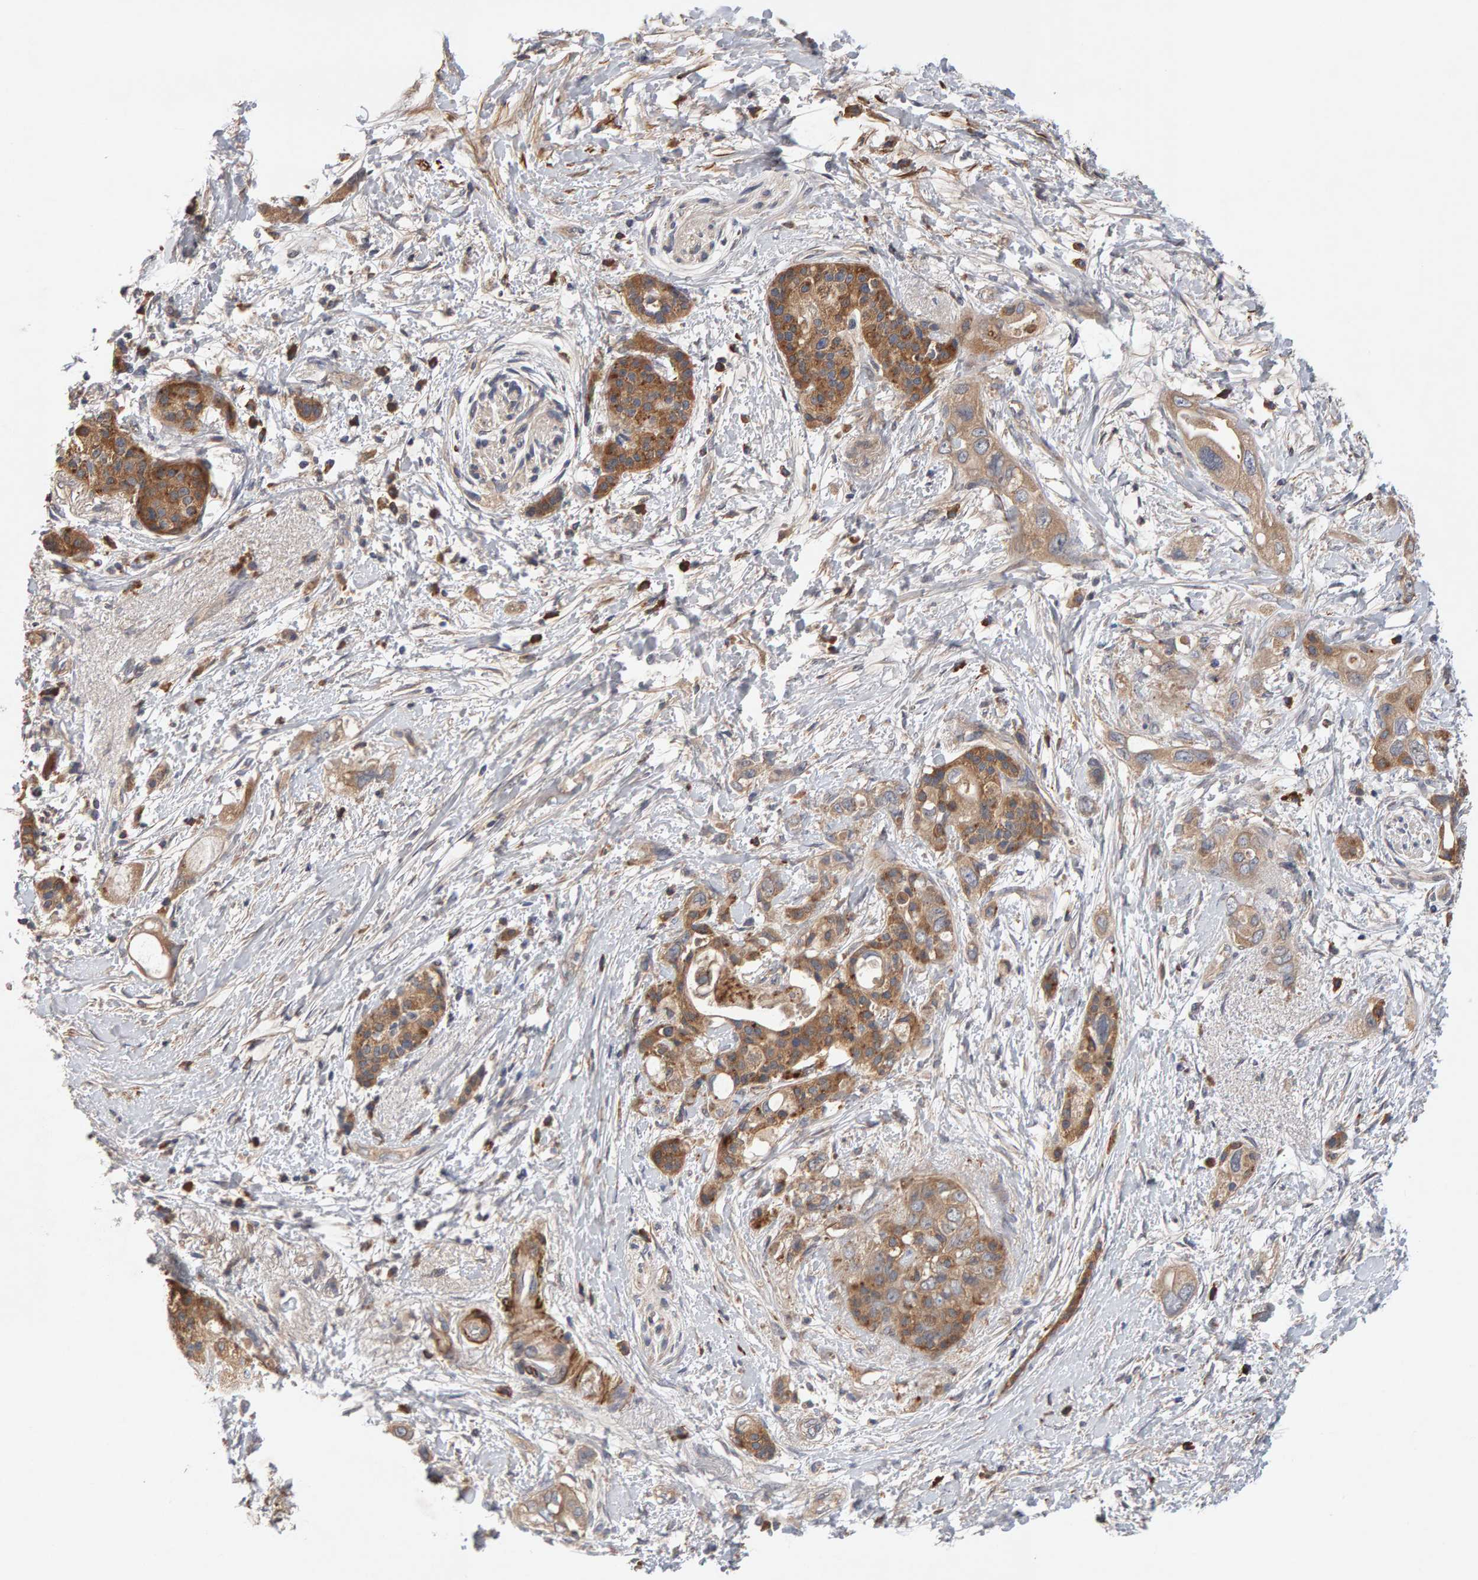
{"staining": {"intensity": "moderate", "quantity": ">75%", "location": "cytoplasmic/membranous"}, "tissue": "pancreatic cancer", "cell_type": "Tumor cells", "image_type": "cancer", "snomed": [{"axis": "morphology", "description": "Adenocarcinoma, NOS"}, {"axis": "topography", "description": "Pancreas"}], "caption": "Immunohistochemistry of pancreatic cancer (adenocarcinoma) exhibits medium levels of moderate cytoplasmic/membranous expression in about >75% of tumor cells.", "gene": "RNF19A", "patient": {"sex": "female", "age": 56}}